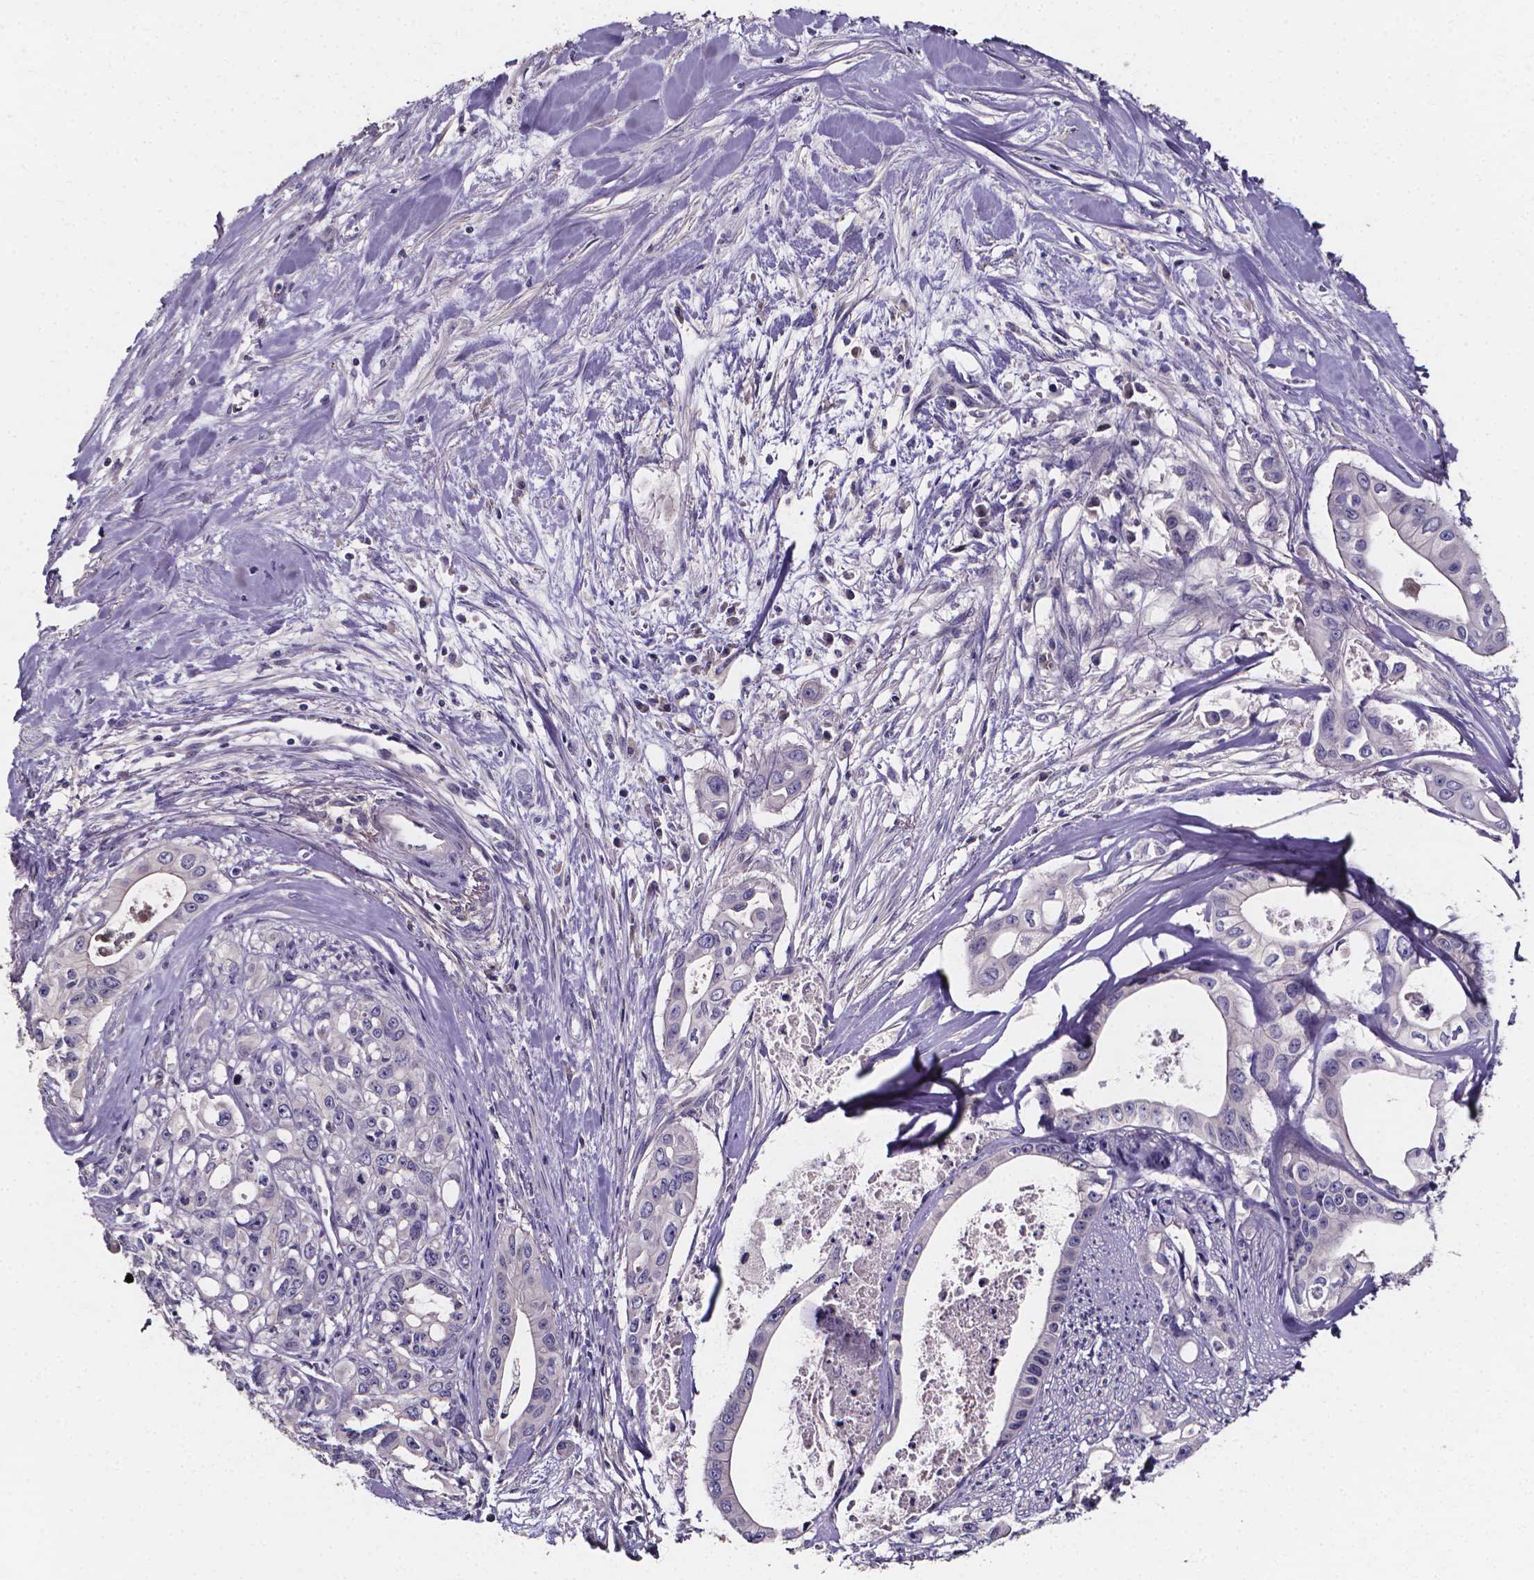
{"staining": {"intensity": "negative", "quantity": "none", "location": "none"}, "tissue": "pancreatic cancer", "cell_type": "Tumor cells", "image_type": "cancer", "snomed": [{"axis": "morphology", "description": "Adenocarcinoma, NOS"}, {"axis": "topography", "description": "Pancreas"}], "caption": "The immunohistochemistry (IHC) histopathology image has no significant positivity in tumor cells of pancreatic adenocarcinoma tissue.", "gene": "SPOCD1", "patient": {"sex": "male", "age": 60}}